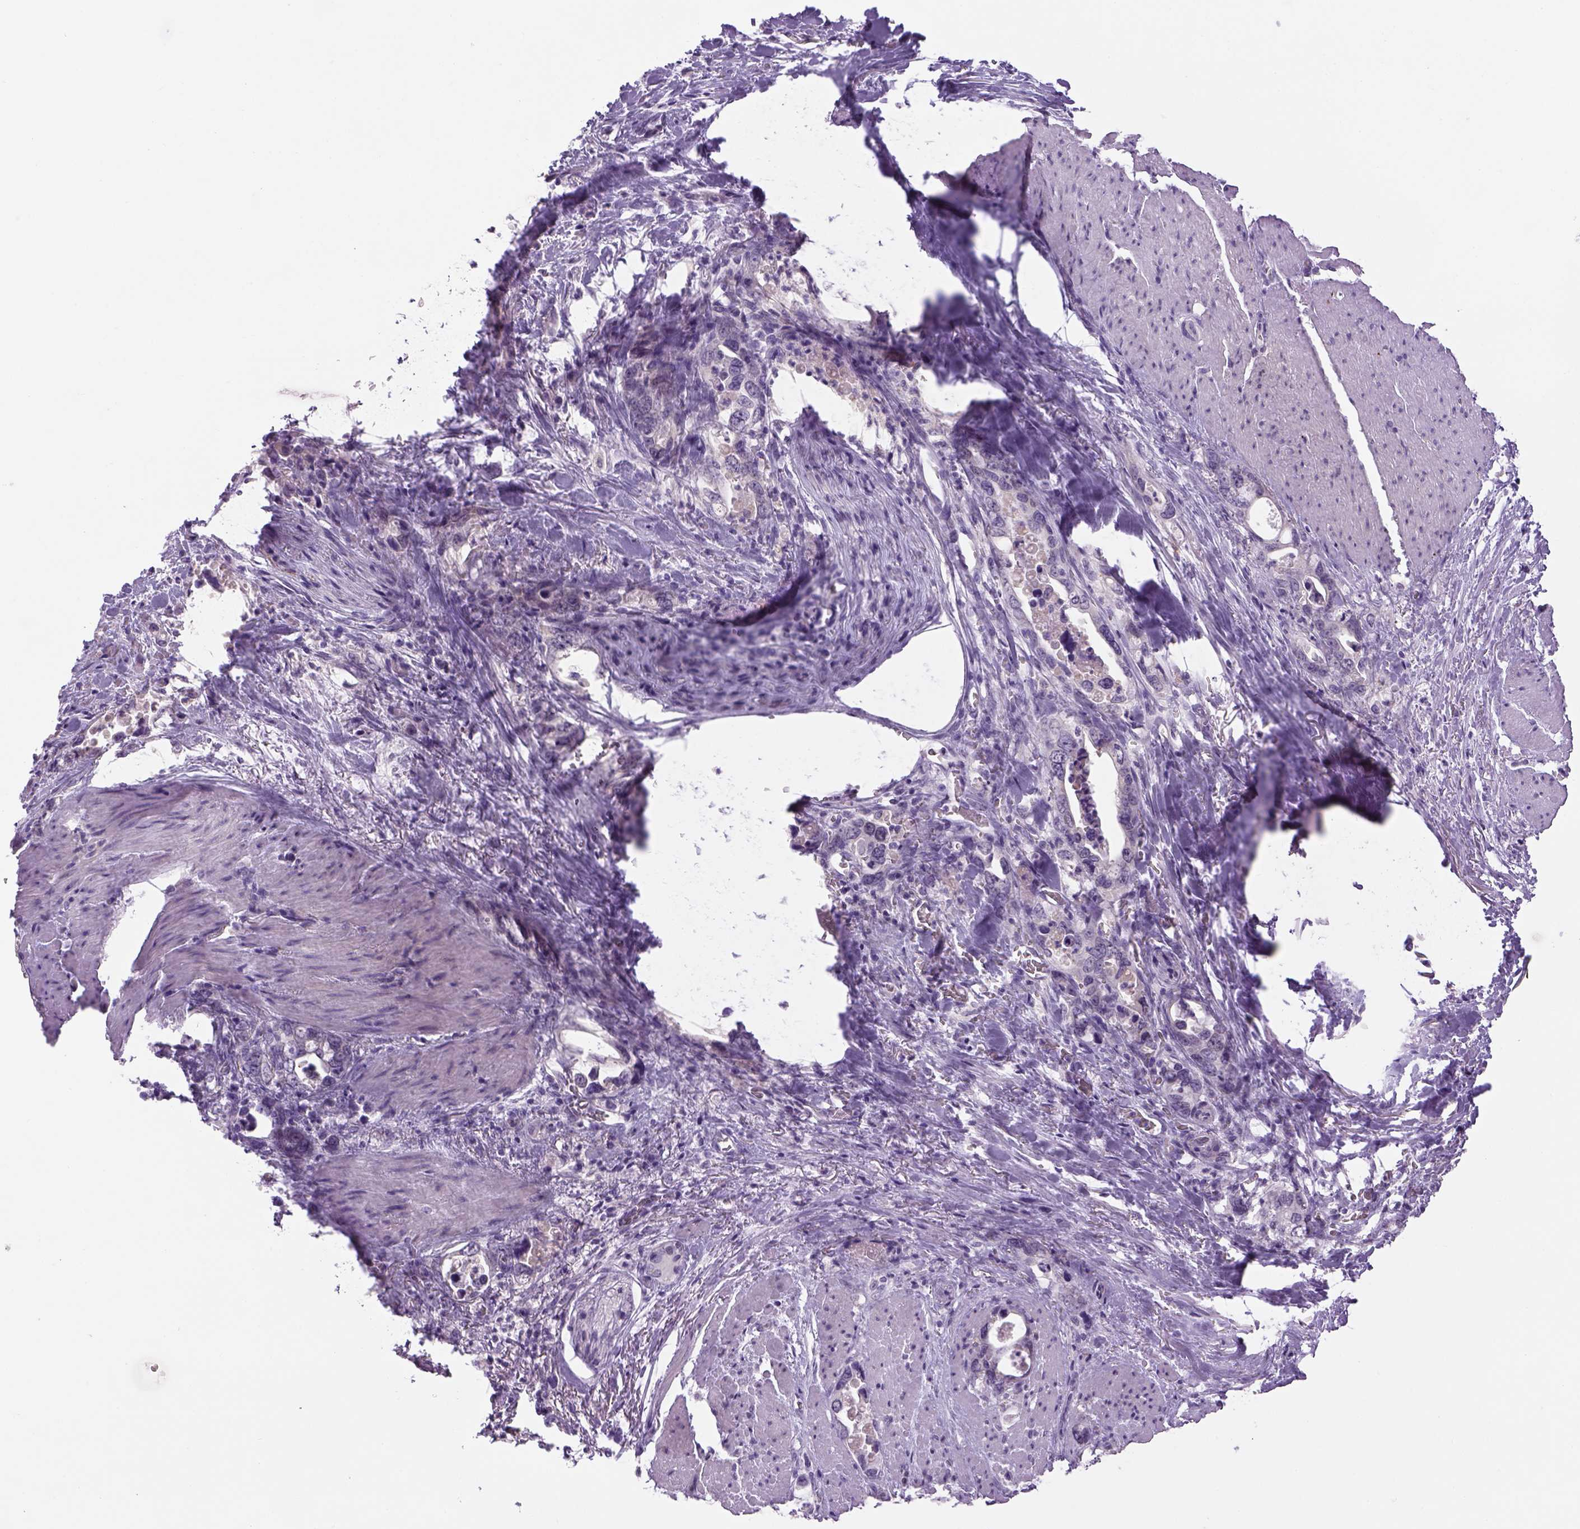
{"staining": {"intensity": "negative", "quantity": "none", "location": "none"}, "tissue": "stomach cancer", "cell_type": "Tumor cells", "image_type": "cancer", "snomed": [{"axis": "morphology", "description": "Normal tissue, NOS"}, {"axis": "morphology", "description": "Adenocarcinoma, NOS"}, {"axis": "topography", "description": "Esophagus"}, {"axis": "topography", "description": "Stomach, upper"}], "caption": "High power microscopy photomicrograph of an immunohistochemistry histopathology image of stomach adenocarcinoma, revealing no significant expression in tumor cells.", "gene": "DBH", "patient": {"sex": "male", "age": 74}}